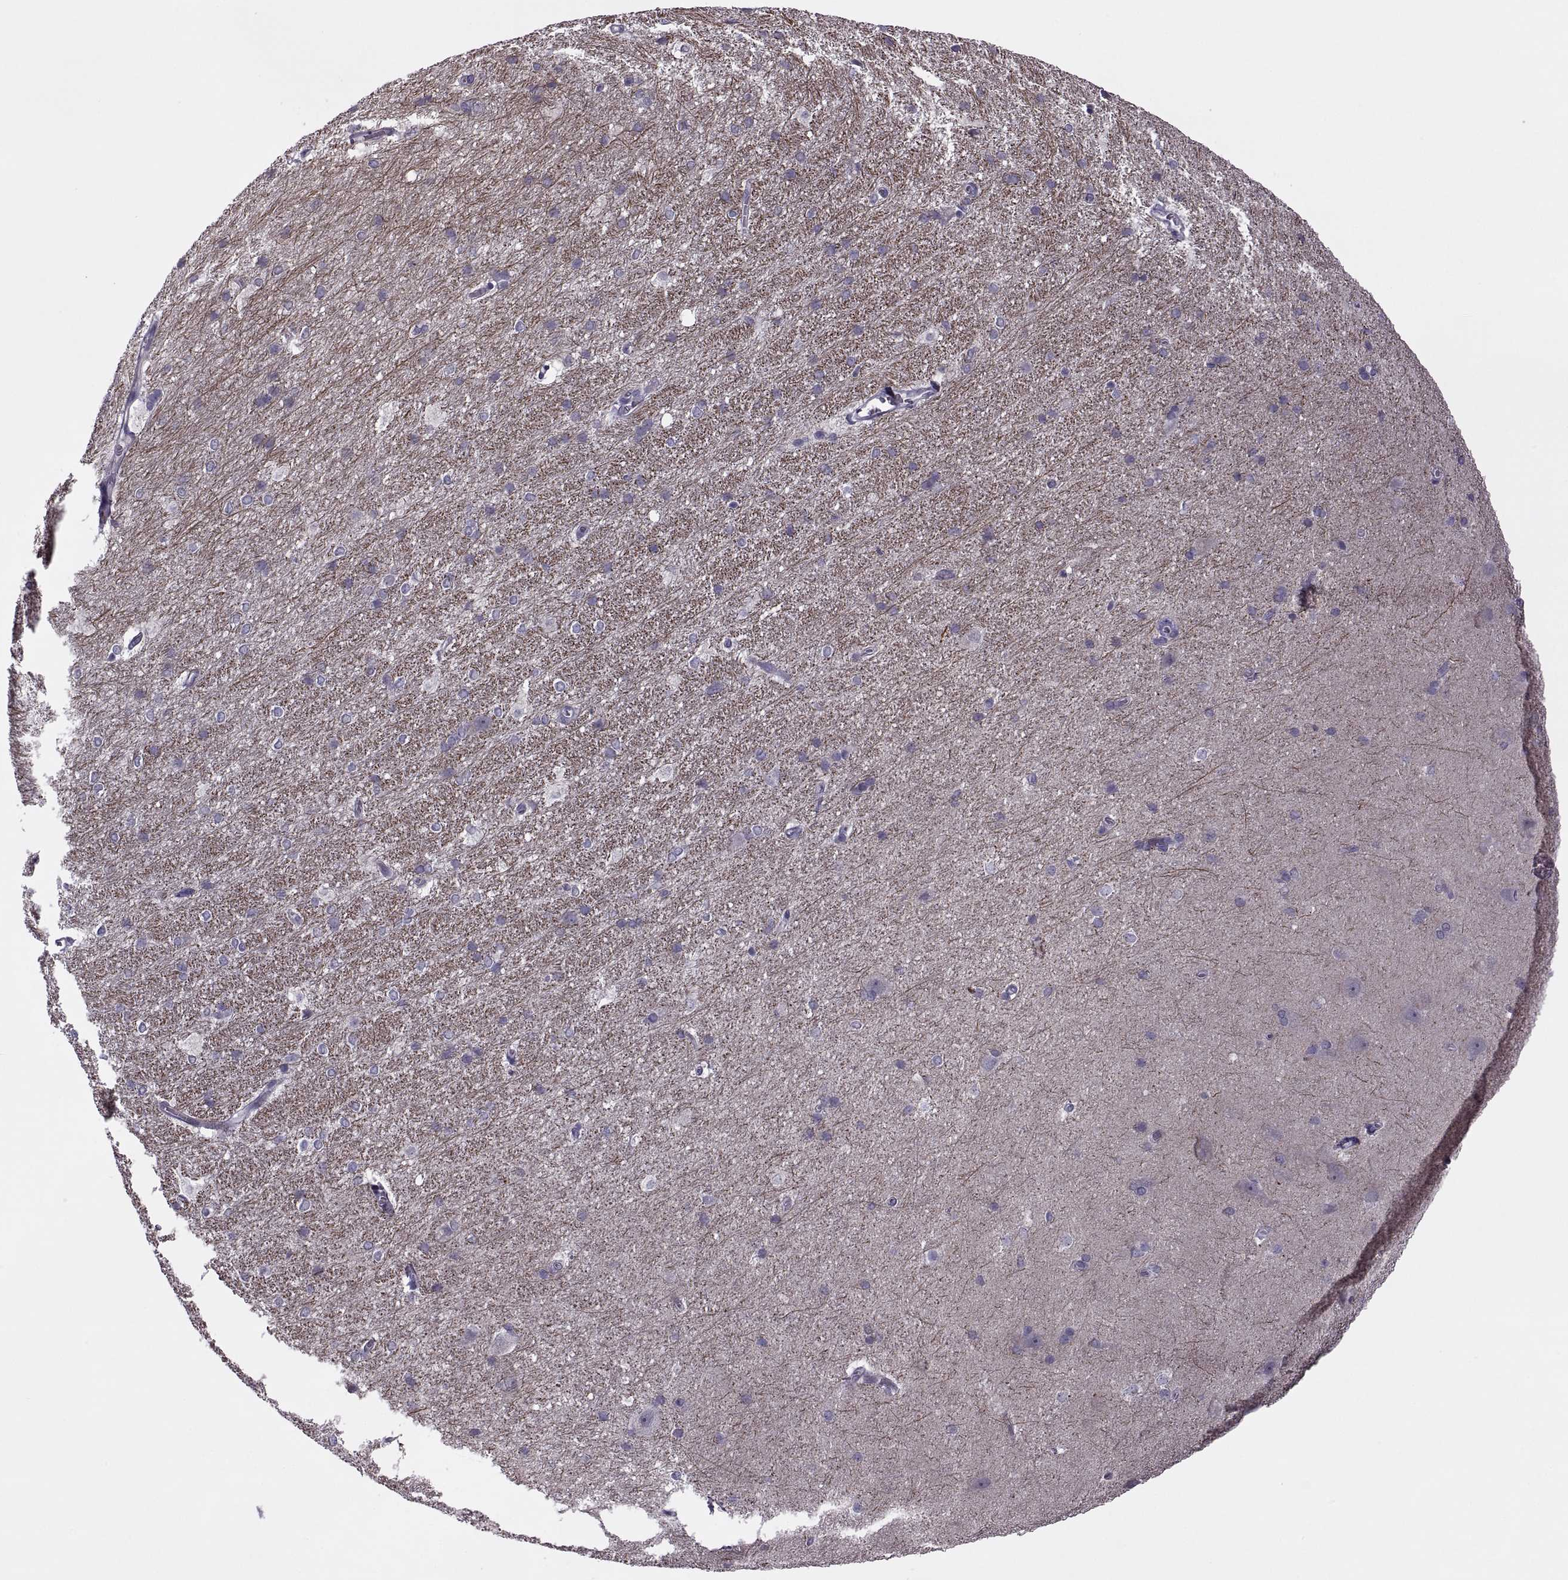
{"staining": {"intensity": "negative", "quantity": "none", "location": "none"}, "tissue": "hippocampus", "cell_type": "Glial cells", "image_type": "normal", "snomed": [{"axis": "morphology", "description": "Normal tissue, NOS"}, {"axis": "topography", "description": "Cerebral cortex"}, {"axis": "topography", "description": "Hippocampus"}], "caption": "DAB immunohistochemical staining of unremarkable hippocampus demonstrates no significant staining in glial cells. Nuclei are stained in blue.", "gene": "RIPK4", "patient": {"sex": "female", "age": 19}}